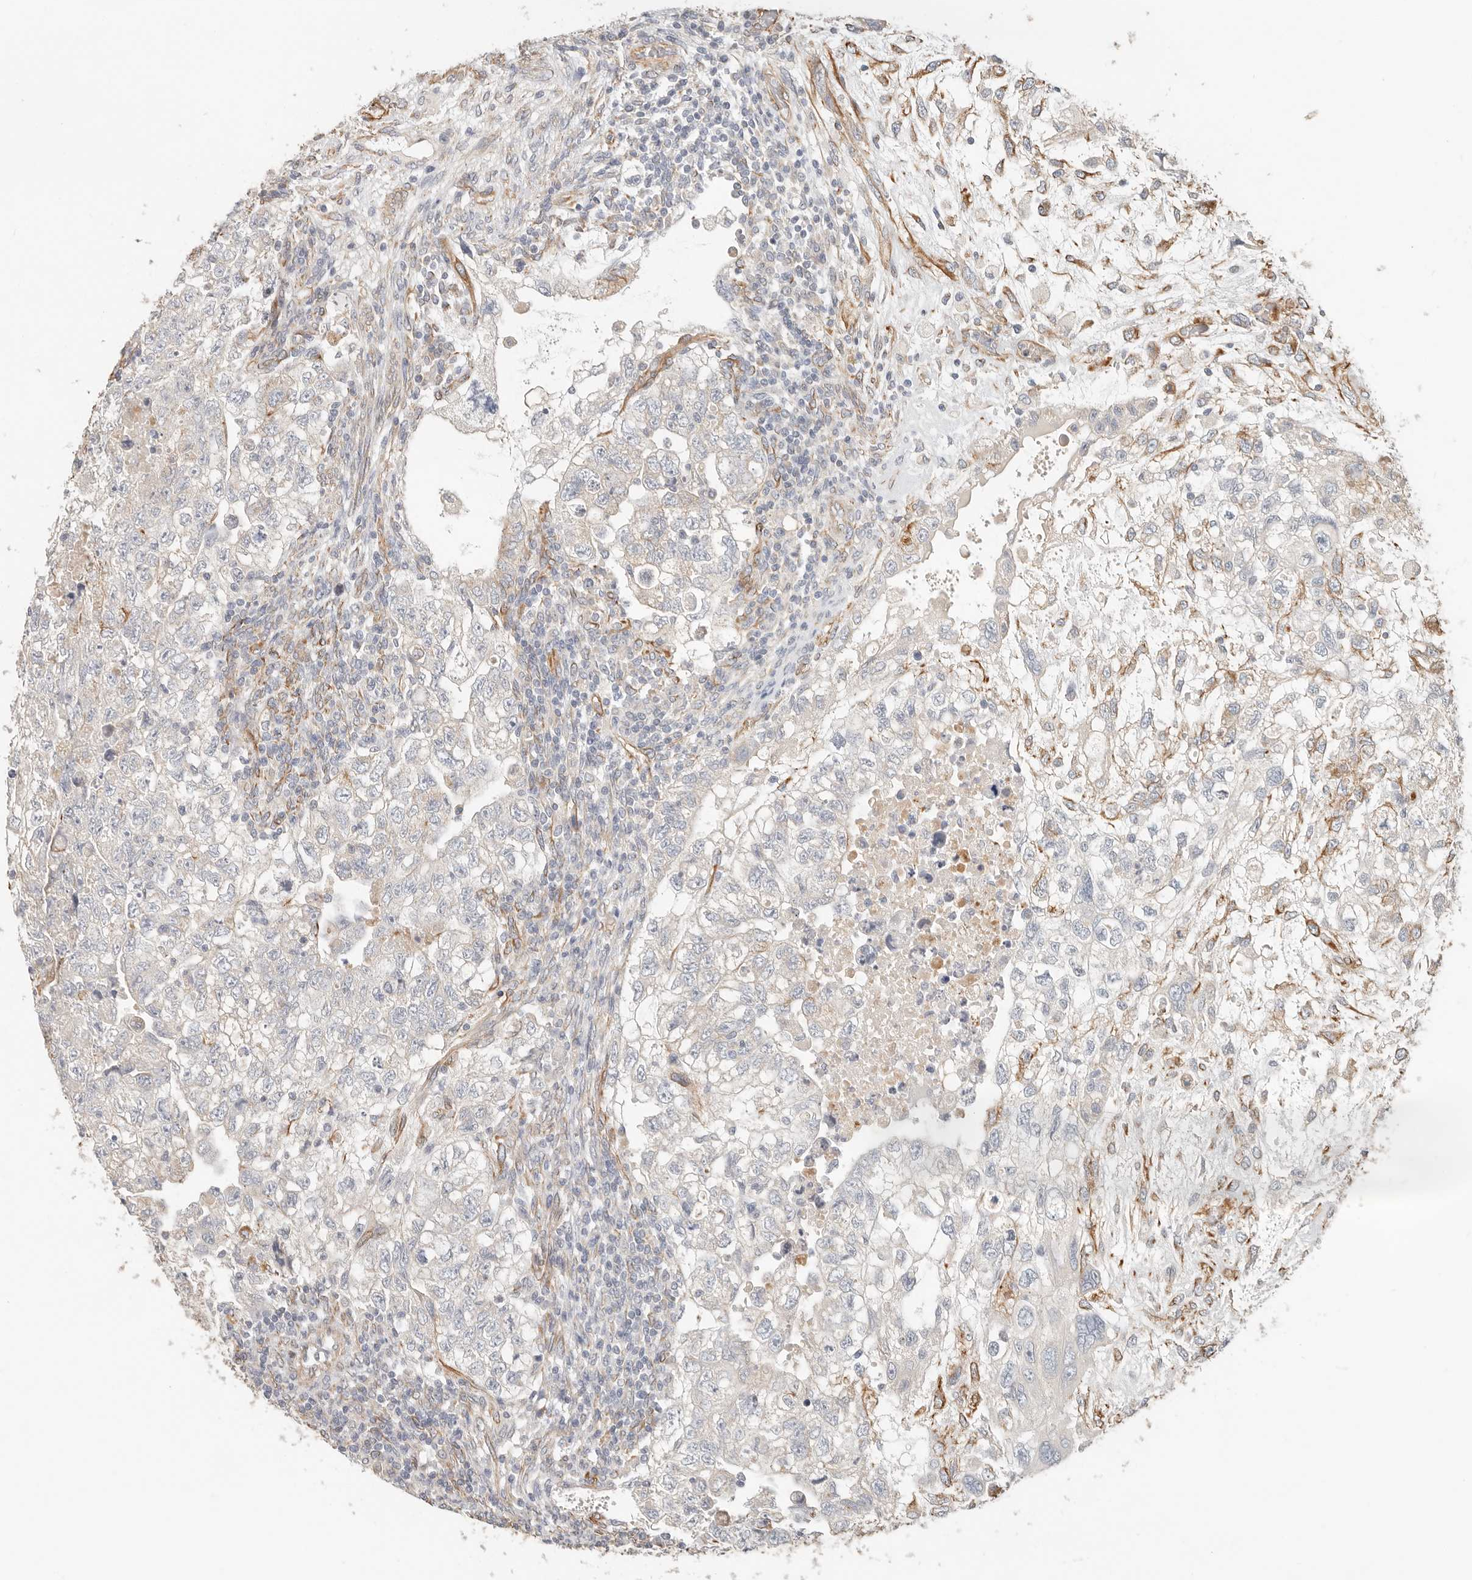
{"staining": {"intensity": "moderate", "quantity": "<25%", "location": "cytoplasmic/membranous"}, "tissue": "testis cancer", "cell_type": "Tumor cells", "image_type": "cancer", "snomed": [{"axis": "morphology", "description": "Carcinoma, Embryonal, NOS"}, {"axis": "topography", "description": "Testis"}], "caption": "This is an image of immunohistochemistry (IHC) staining of testis cancer, which shows moderate positivity in the cytoplasmic/membranous of tumor cells.", "gene": "SPRING1", "patient": {"sex": "male", "age": 37}}